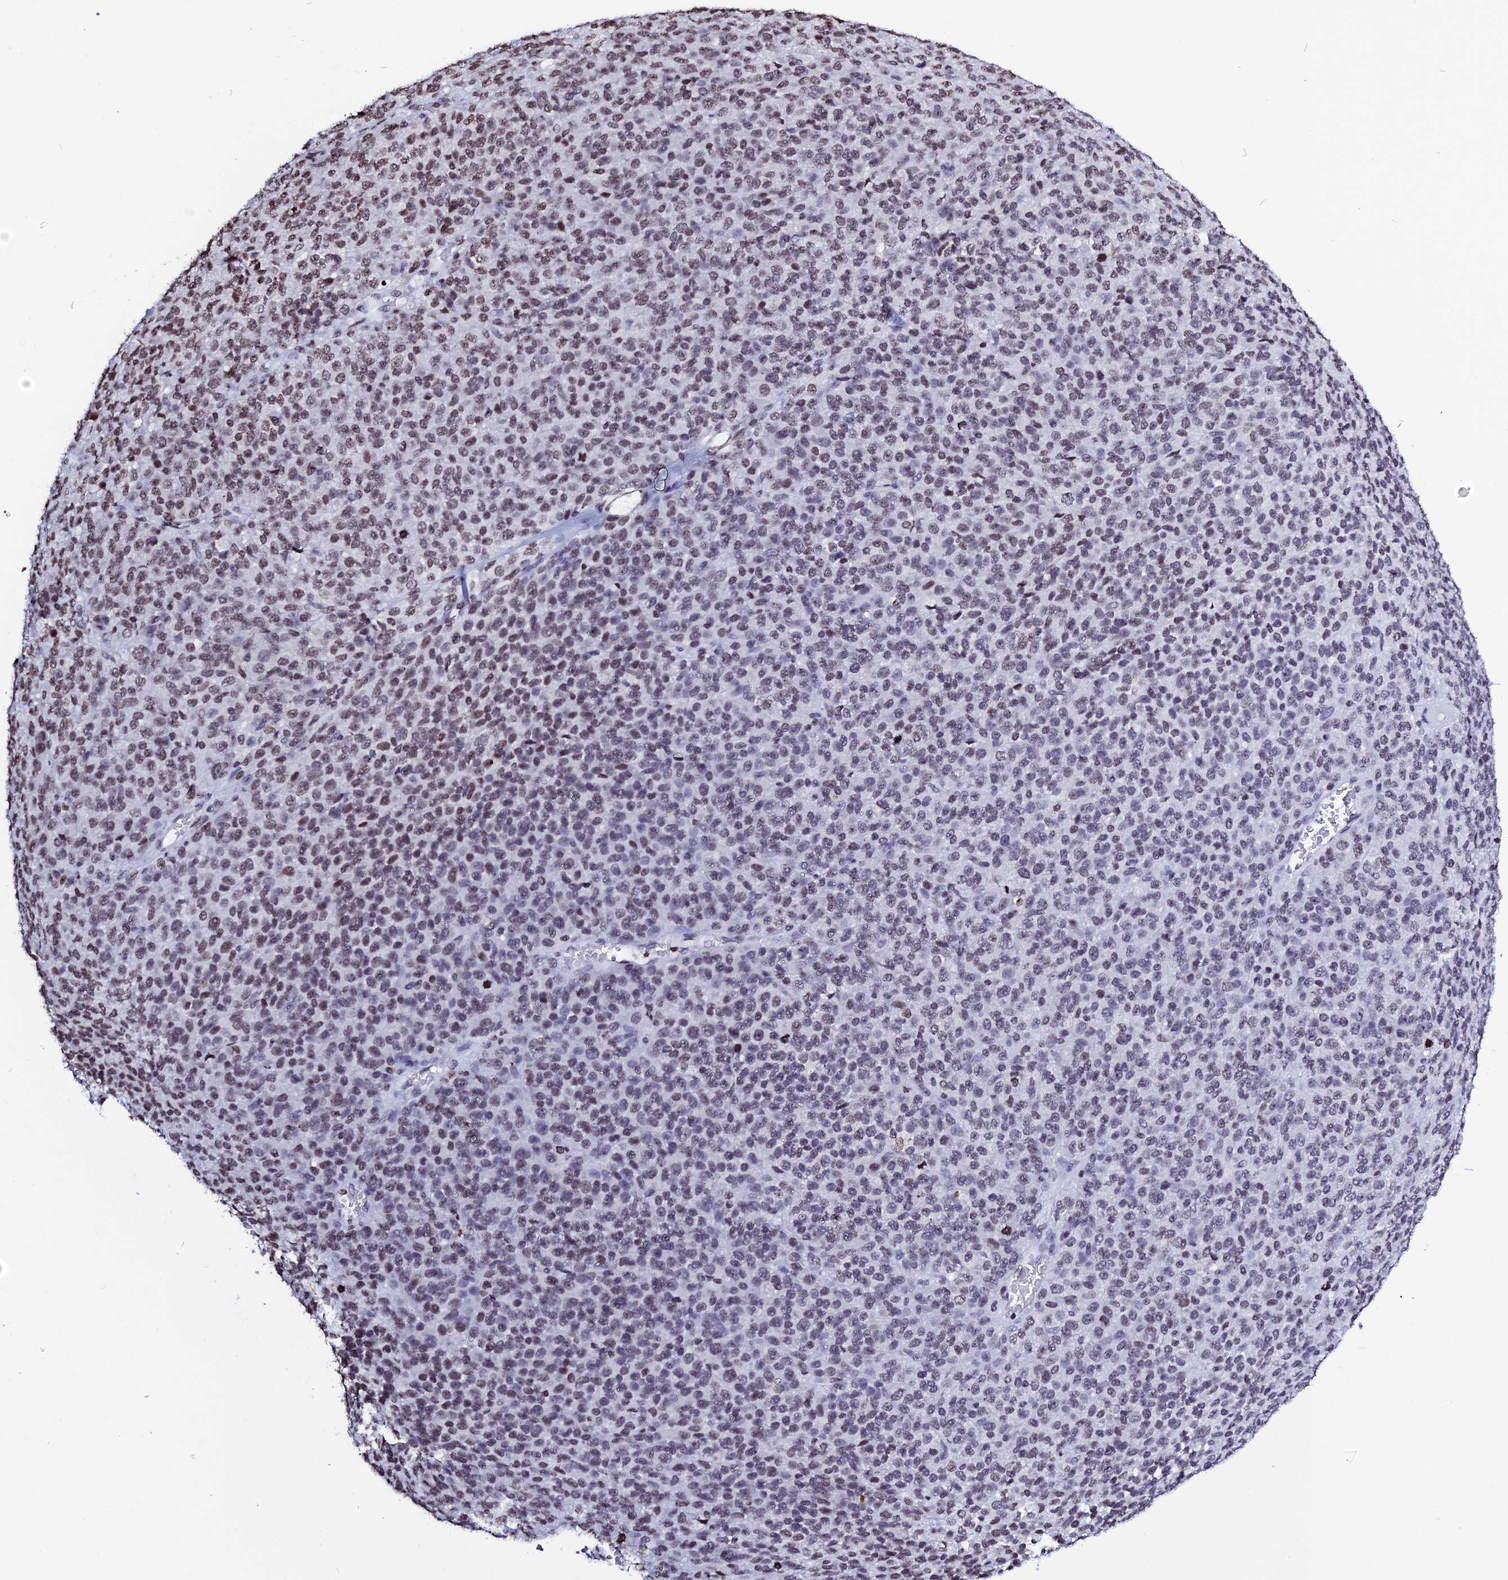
{"staining": {"intensity": "moderate", "quantity": ">75%", "location": "nuclear"}, "tissue": "melanoma", "cell_type": "Tumor cells", "image_type": "cancer", "snomed": [{"axis": "morphology", "description": "Malignant melanoma, Metastatic site"}, {"axis": "topography", "description": "Brain"}], "caption": "Approximately >75% of tumor cells in malignant melanoma (metastatic site) demonstrate moderate nuclear protein expression as visualized by brown immunohistochemical staining.", "gene": "MACROH2A2", "patient": {"sex": "female", "age": 56}}